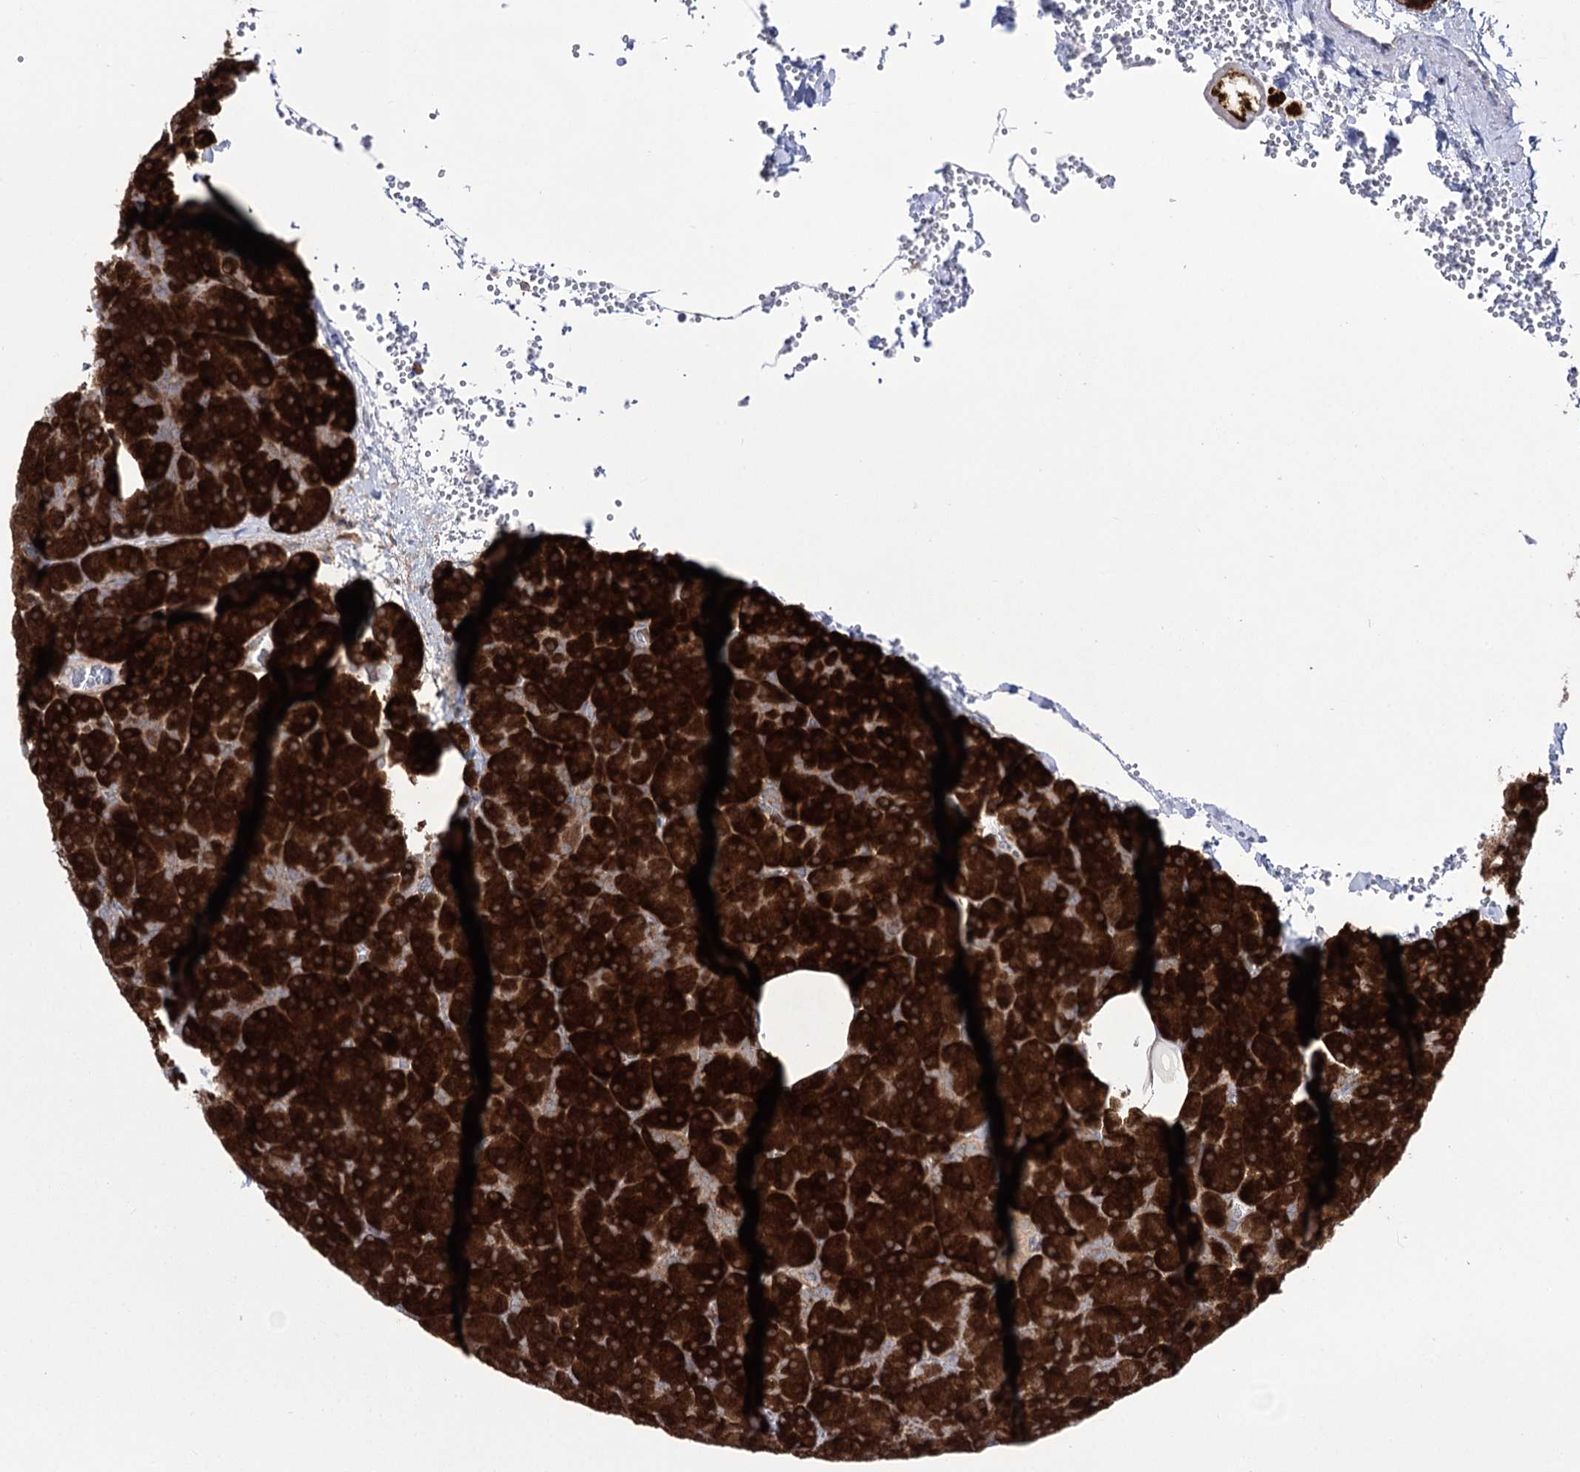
{"staining": {"intensity": "strong", "quantity": ">75%", "location": "cytoplasmic/membranous"}, "tissue": "pancreas", "cell_type": "Exocrine glandular cells", "image_type": "normal", "snomed": [{"axis": "morphology", "description": "Normal tissue, NOS"}, {"axis": "morphology", "description": "Carcinoid, malignant, NOS"}, {"axis": "topography", "description": "Pancreas"}], "caption": "Immunohistochemical staining of normal human pancreas exhibits high levels of strong cytoplasmic/membranous expression in about >75% of exocrine glandular cells.", "gene": "ZNF622", "patient": {"sex": "female", "age": 35}}